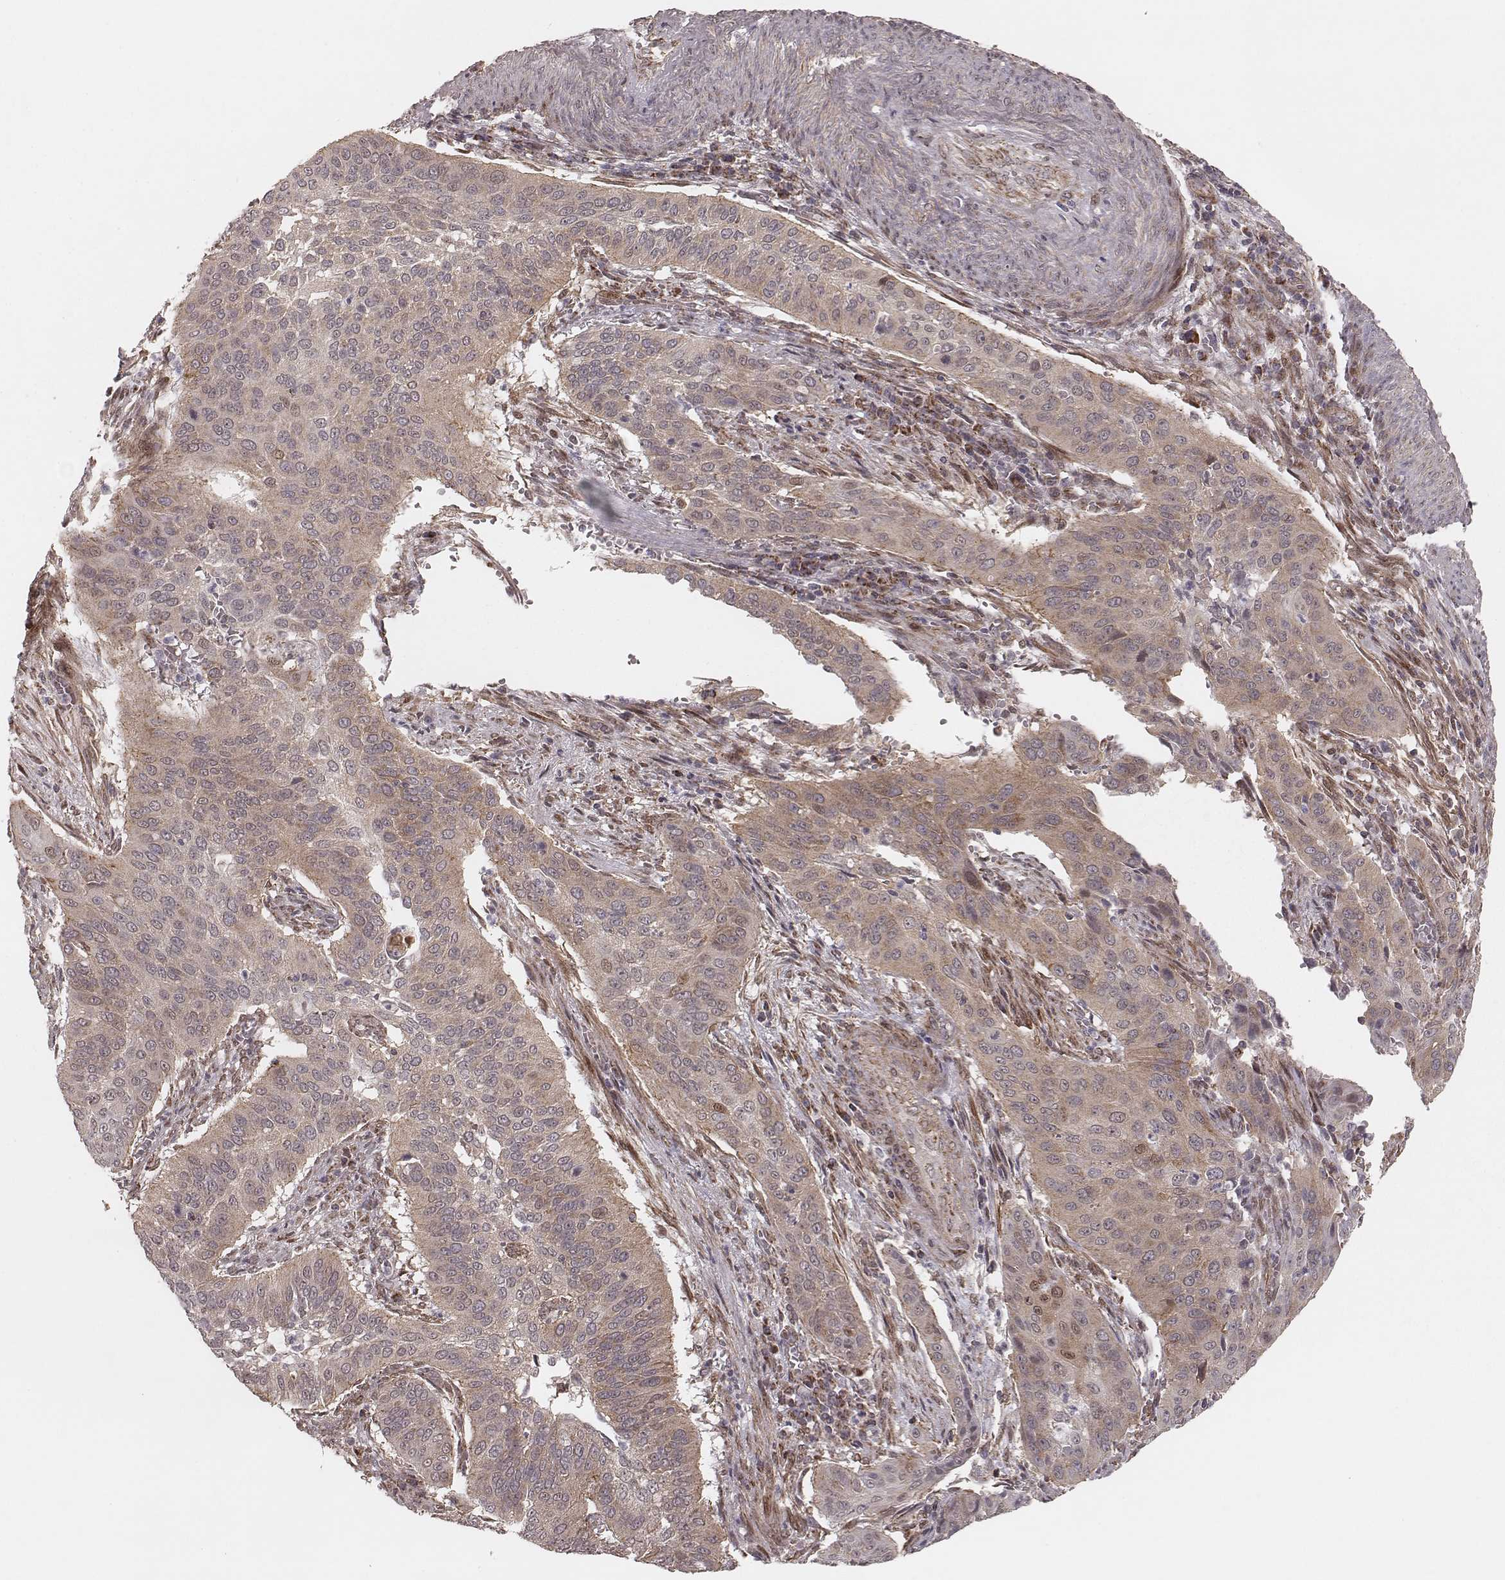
{"staining": {"intensity": "weak", "quantity": "<25%", "location": "cytoplasmic/membranous"}, "tissue": "cervical cancer", "cell_type": "Tumor cells", "image_type": "cancer", "snomed": [{"axis": "morphology", "description": "Squamous cell carcinoma, NOS"}, {"axis": "topography", "description": "Cervix"}], "caption": "Immunohistochemistry (IHC) photomicrograph of neoplastic tissue: cervical cancer stained with DAB (3,3'-diaminobenzidine) exhibits no significant protein staining in tumor cells. (Brightfield microscopy of DAB immunohistochemistry at high magnification).", "gene": "NDUFA7", "patient": {"sex": "female", "age": 39}}